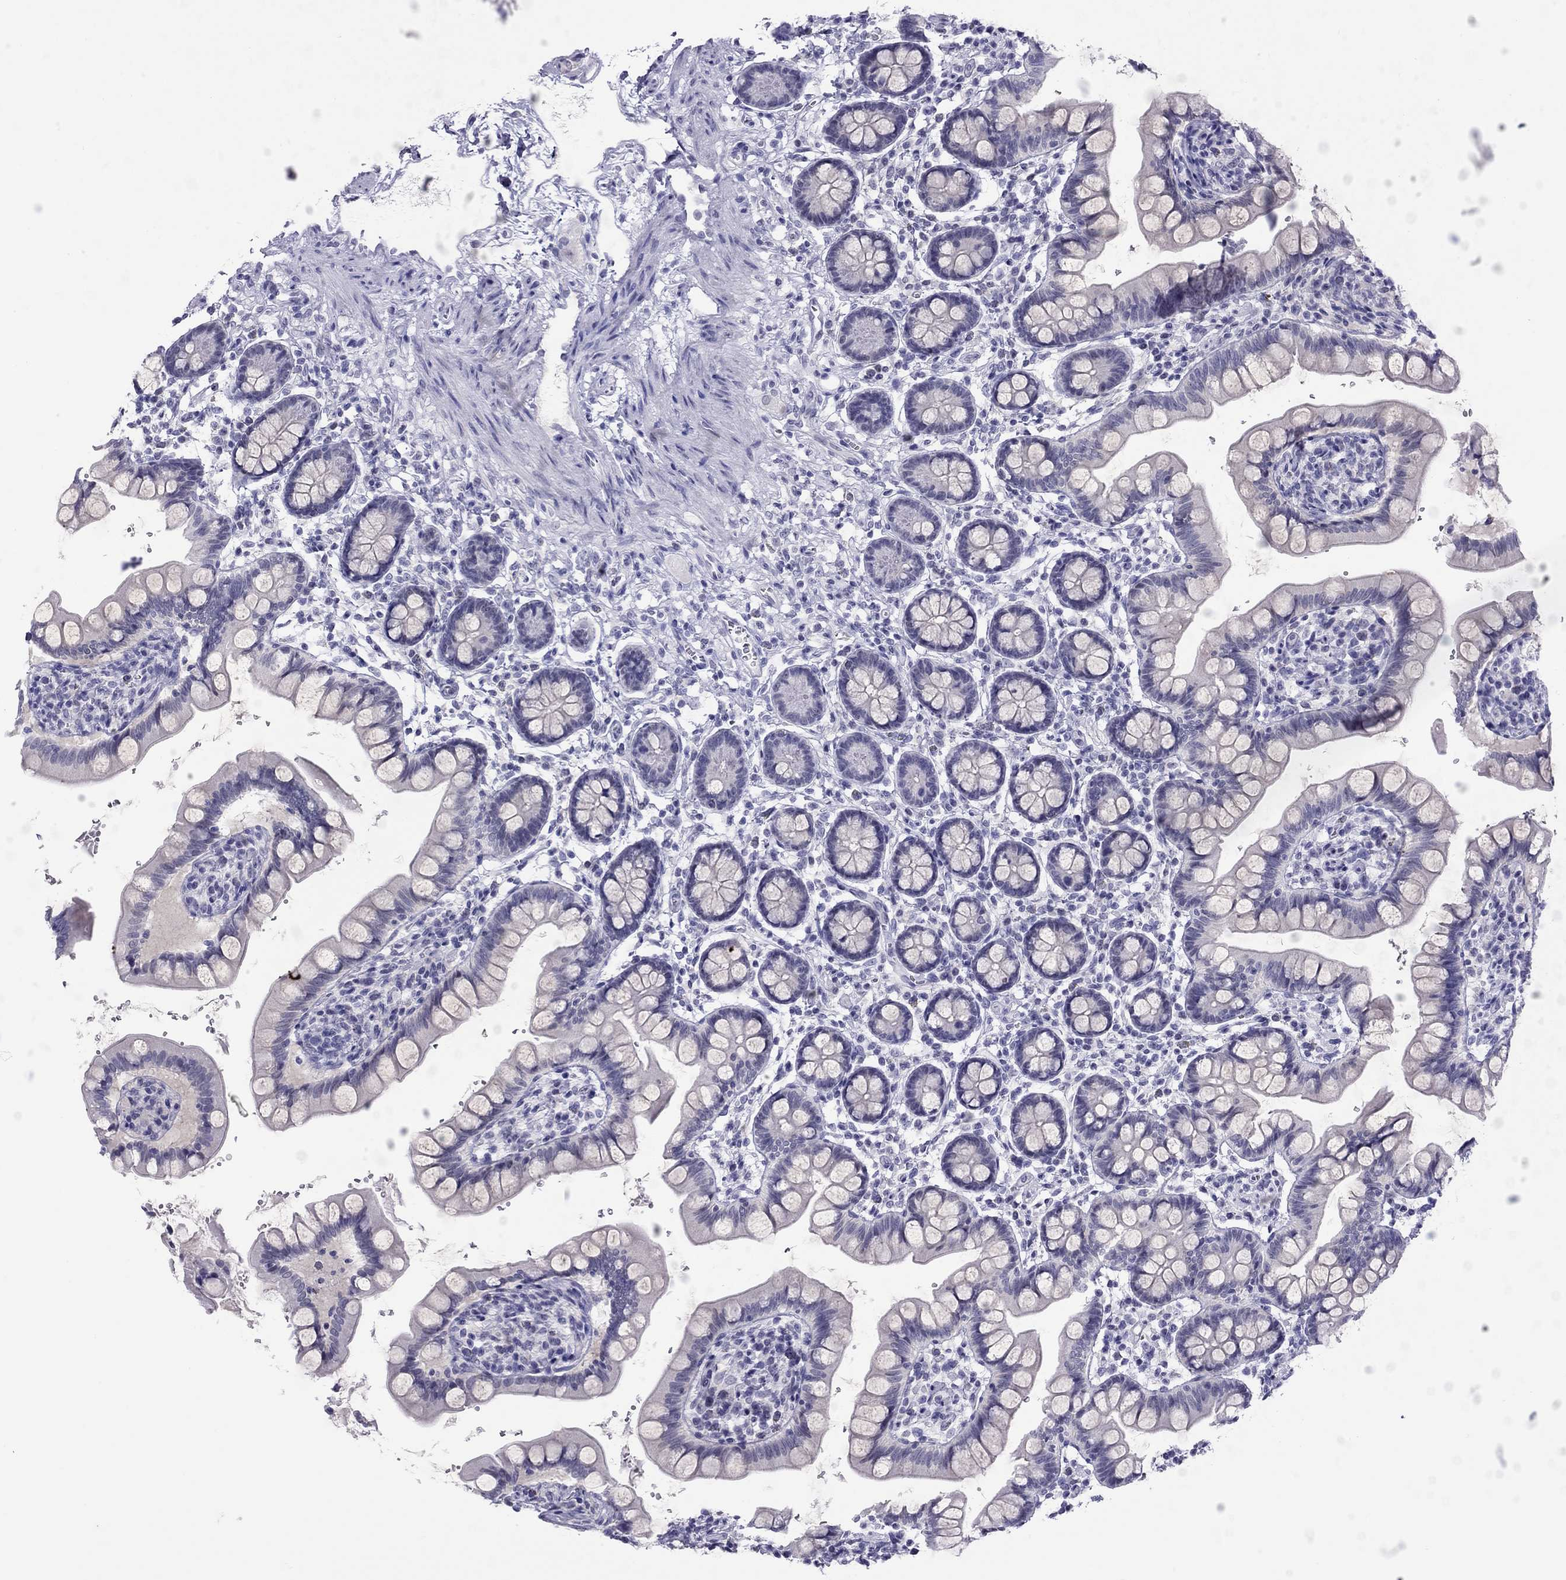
{"staining": {"intensity": "negative", "quantity": "none", "location": "none"}, "tissue": "small intestine", "cell_type": "Glandular cells", "image_type": "normal", "snomed": [{"axis": "morphology", "description": "Normal tissue, NOS"}, {"axis": "topography", "description": "Small intestine"}], "caption": "Histopathology image shows no protein positivity in glandular cells of unremarkable small intestine. (DAB IHC with hematoxylin counter stain).", "gene": "CHRNB3", "patient": {"sex": "female", "age": 56}}